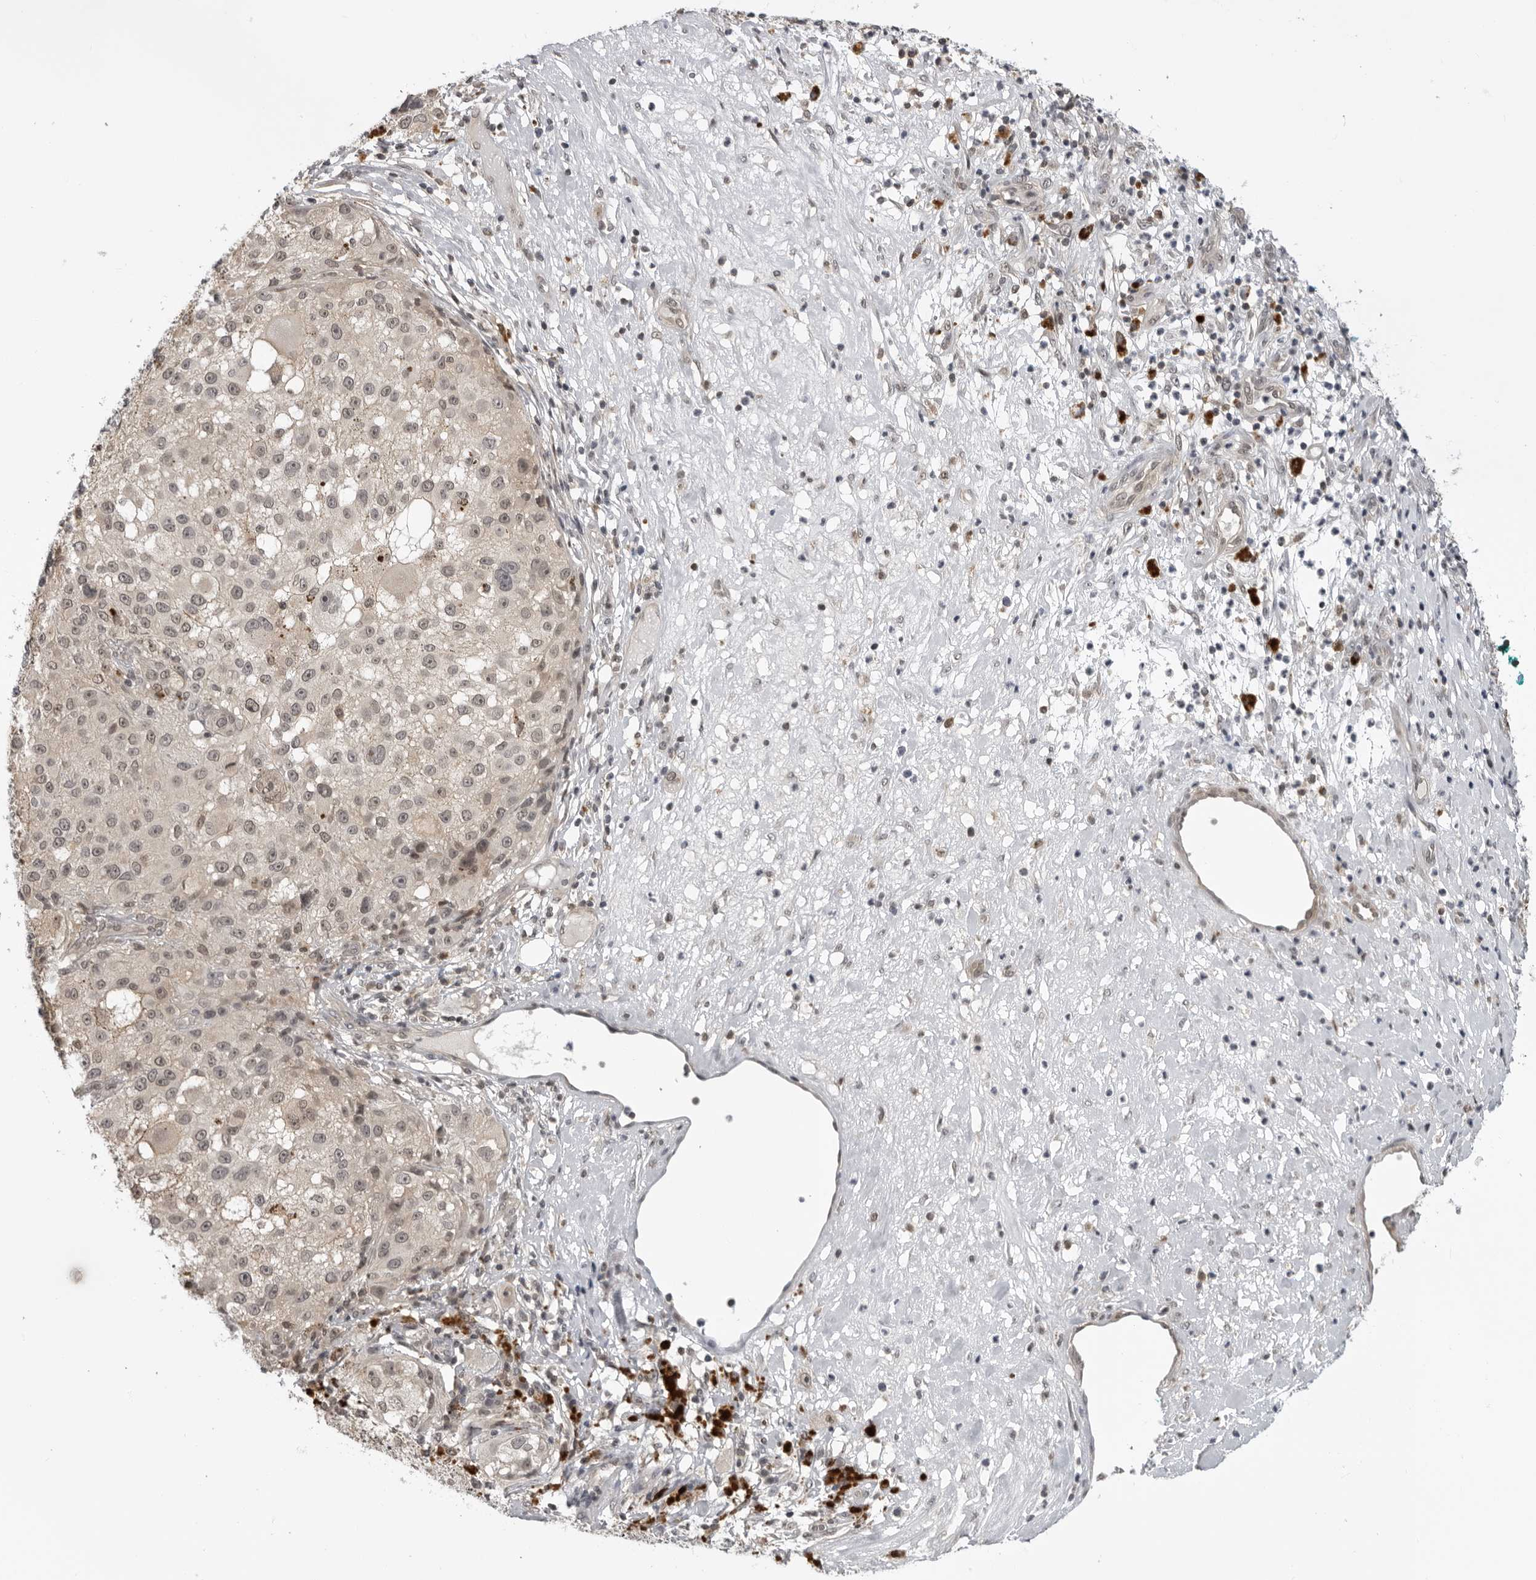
{"staining": {"intensity": "weak", "quantity": ">75%", "location": "nuclear"}, "tissue": "melanoma", "cell_type": "Tumor cells", "image_type": "cancer", "snomed": [{"axis": "morphology", "description": "Necrosis, NOS"}, {"axis": "morphology", "description": "Malignant melanoma, NOS"}, {"axis": "topography", "description": "Skin"}], "caption": "This image demonstrates immunohistochemistry staining of human malignant melanoma, with low weak nuclear staining in about >75% of tumor cells.", "gene": "PDCL3", "patient": {"sex": "female", "age": 87}}